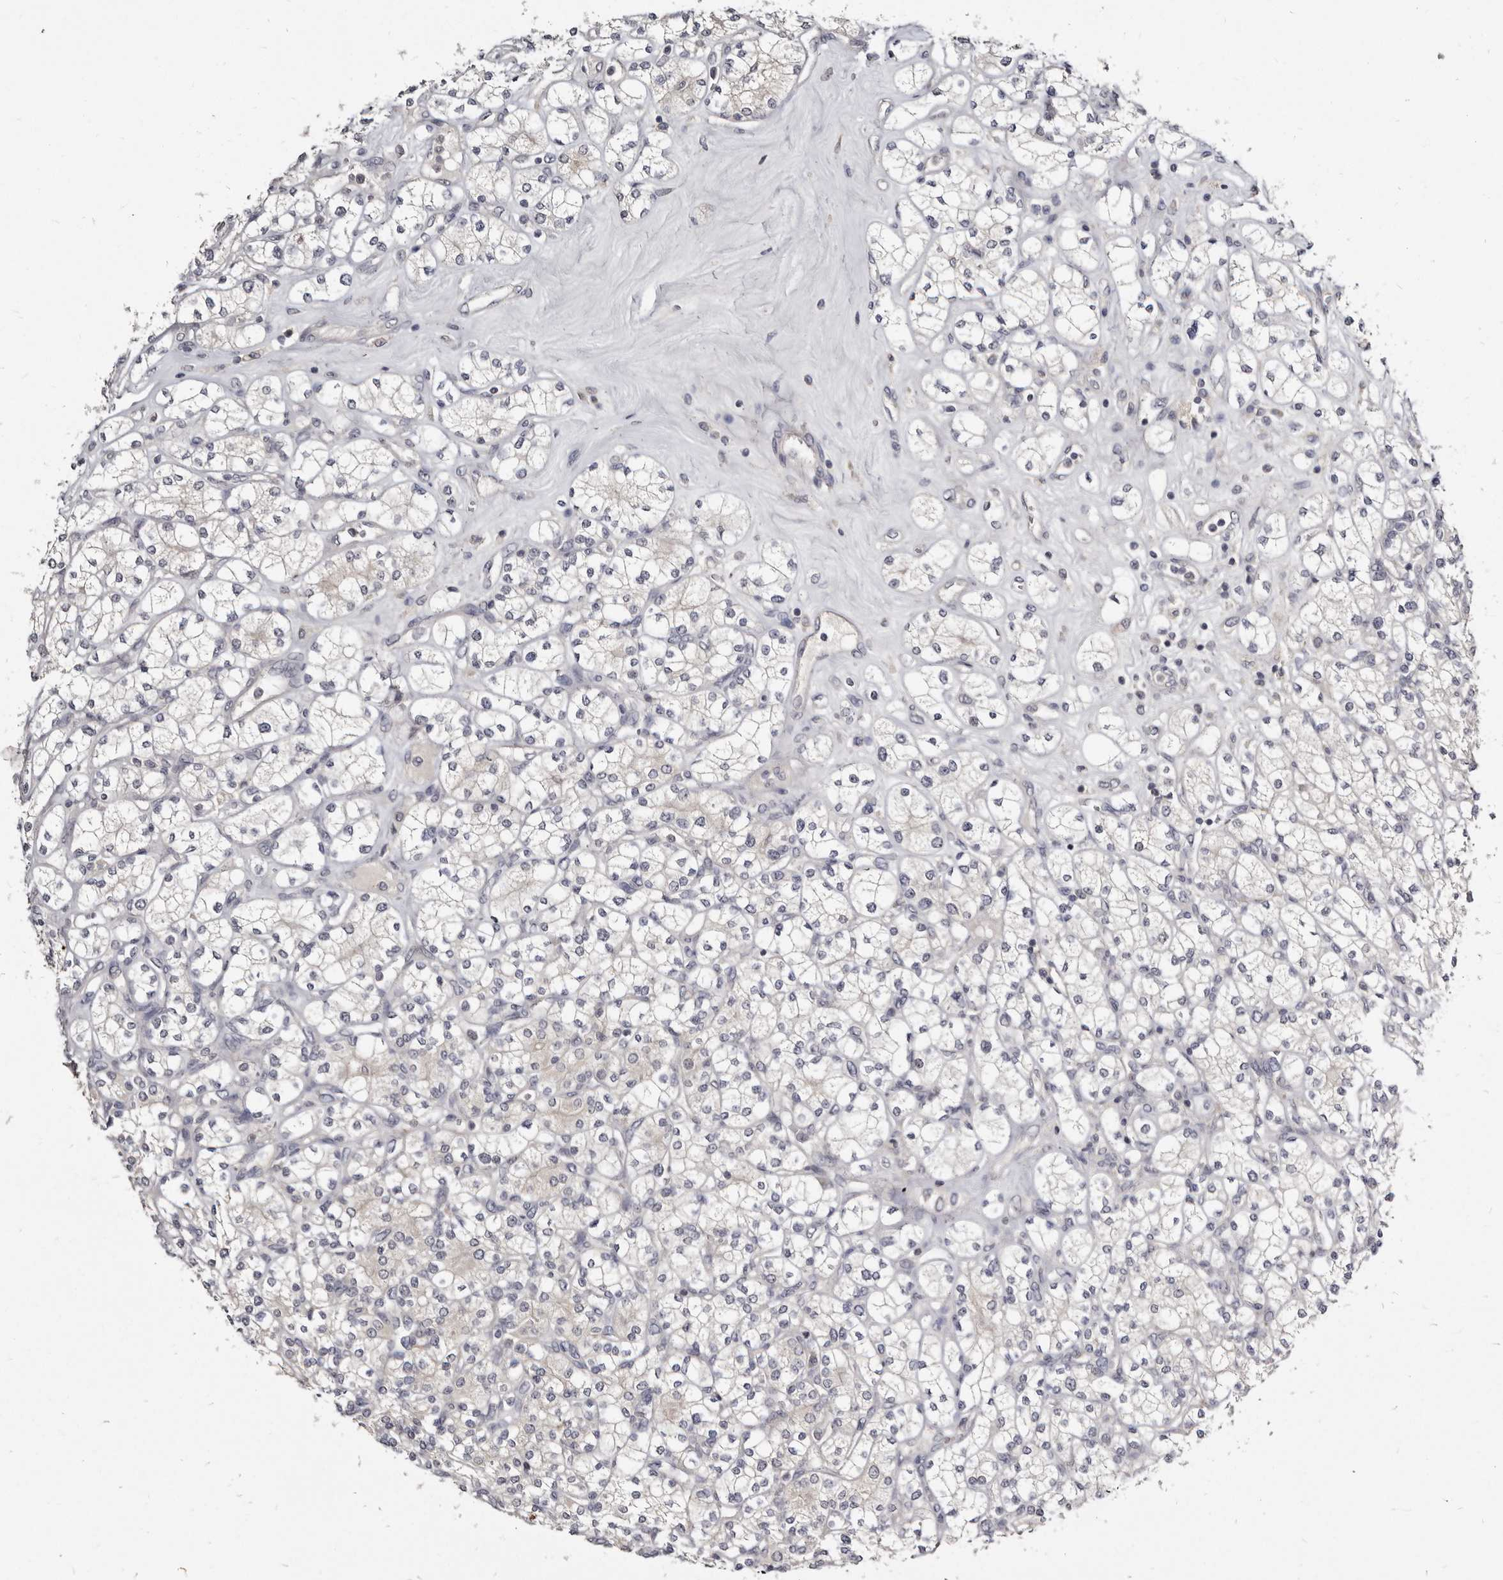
{"staining": {"intensity": "negative", "quantity": "none", "location": "none"}, "tissue": "renal cancer", "cell_type": "Tumor cells", "image_type": "cancer", "snomed": [{"axis": "morphology", "description": "Adenocarcinoma, NOS"}, {"axis": "topography", "description": "Kidney"}], "caption": "This is an immunohistochemistry micrograph of human renal cancer (adenocarcinoma). There is no expression in tumor cells.", "gene": "KLHL4", "patient": {"sex": "male", "age": 77}}